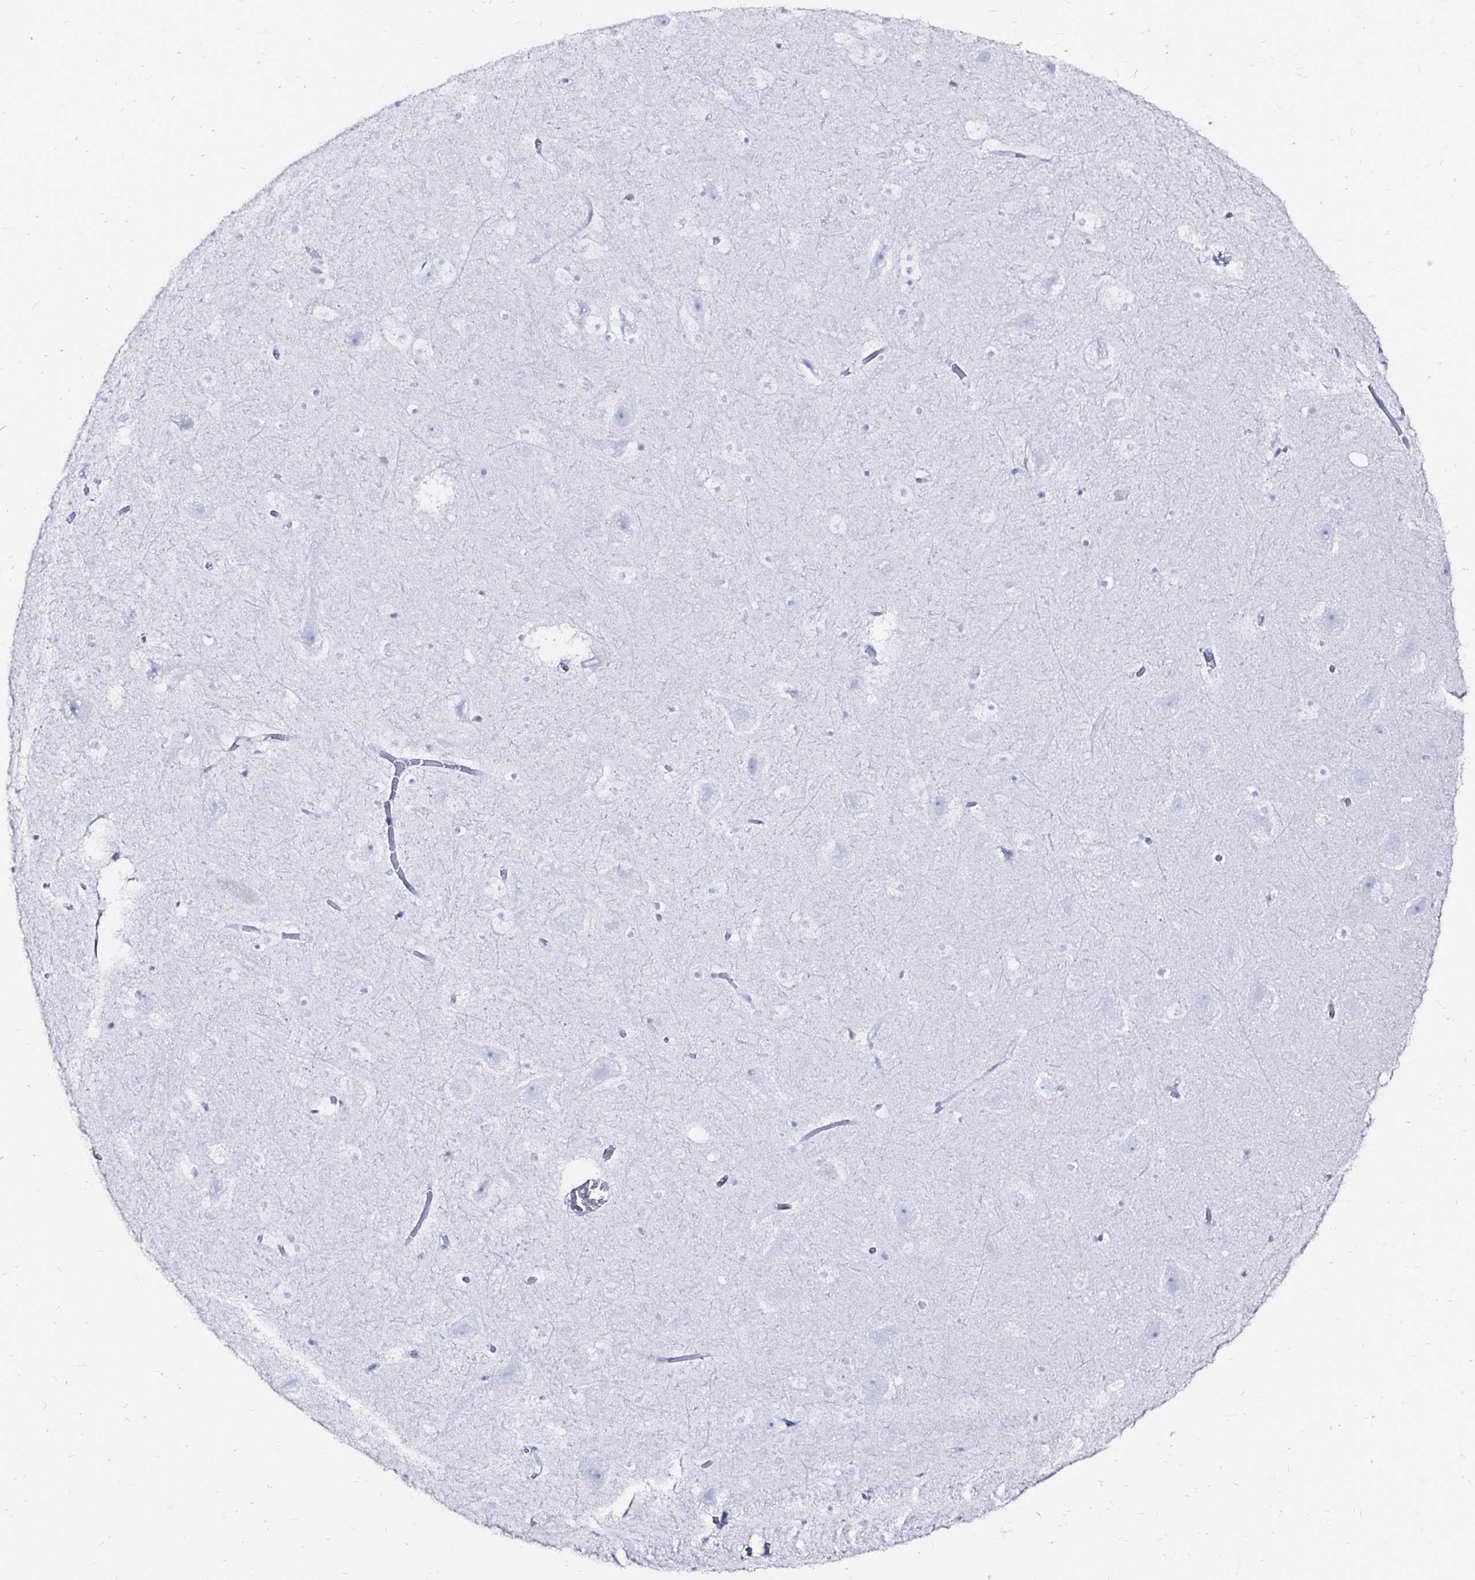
{"staining": {"intensity": "negative", "quantity": "none", "location": "none"}, "tissue": "hippocampus", "cell_type": "Glial cells", "image_type": "normal", "snomed": [{"axis": "morphology", "description": "Normal tissue, NOS"}, {"axis": "topography", "description": "Hippocampus"}], "caption": "The immunohistochemistry (IHC) micrograph has no significant staining in glial cells of hippocampus.", "gene": "ZNF432", "patient": {"sex": "female", "age": 42}}